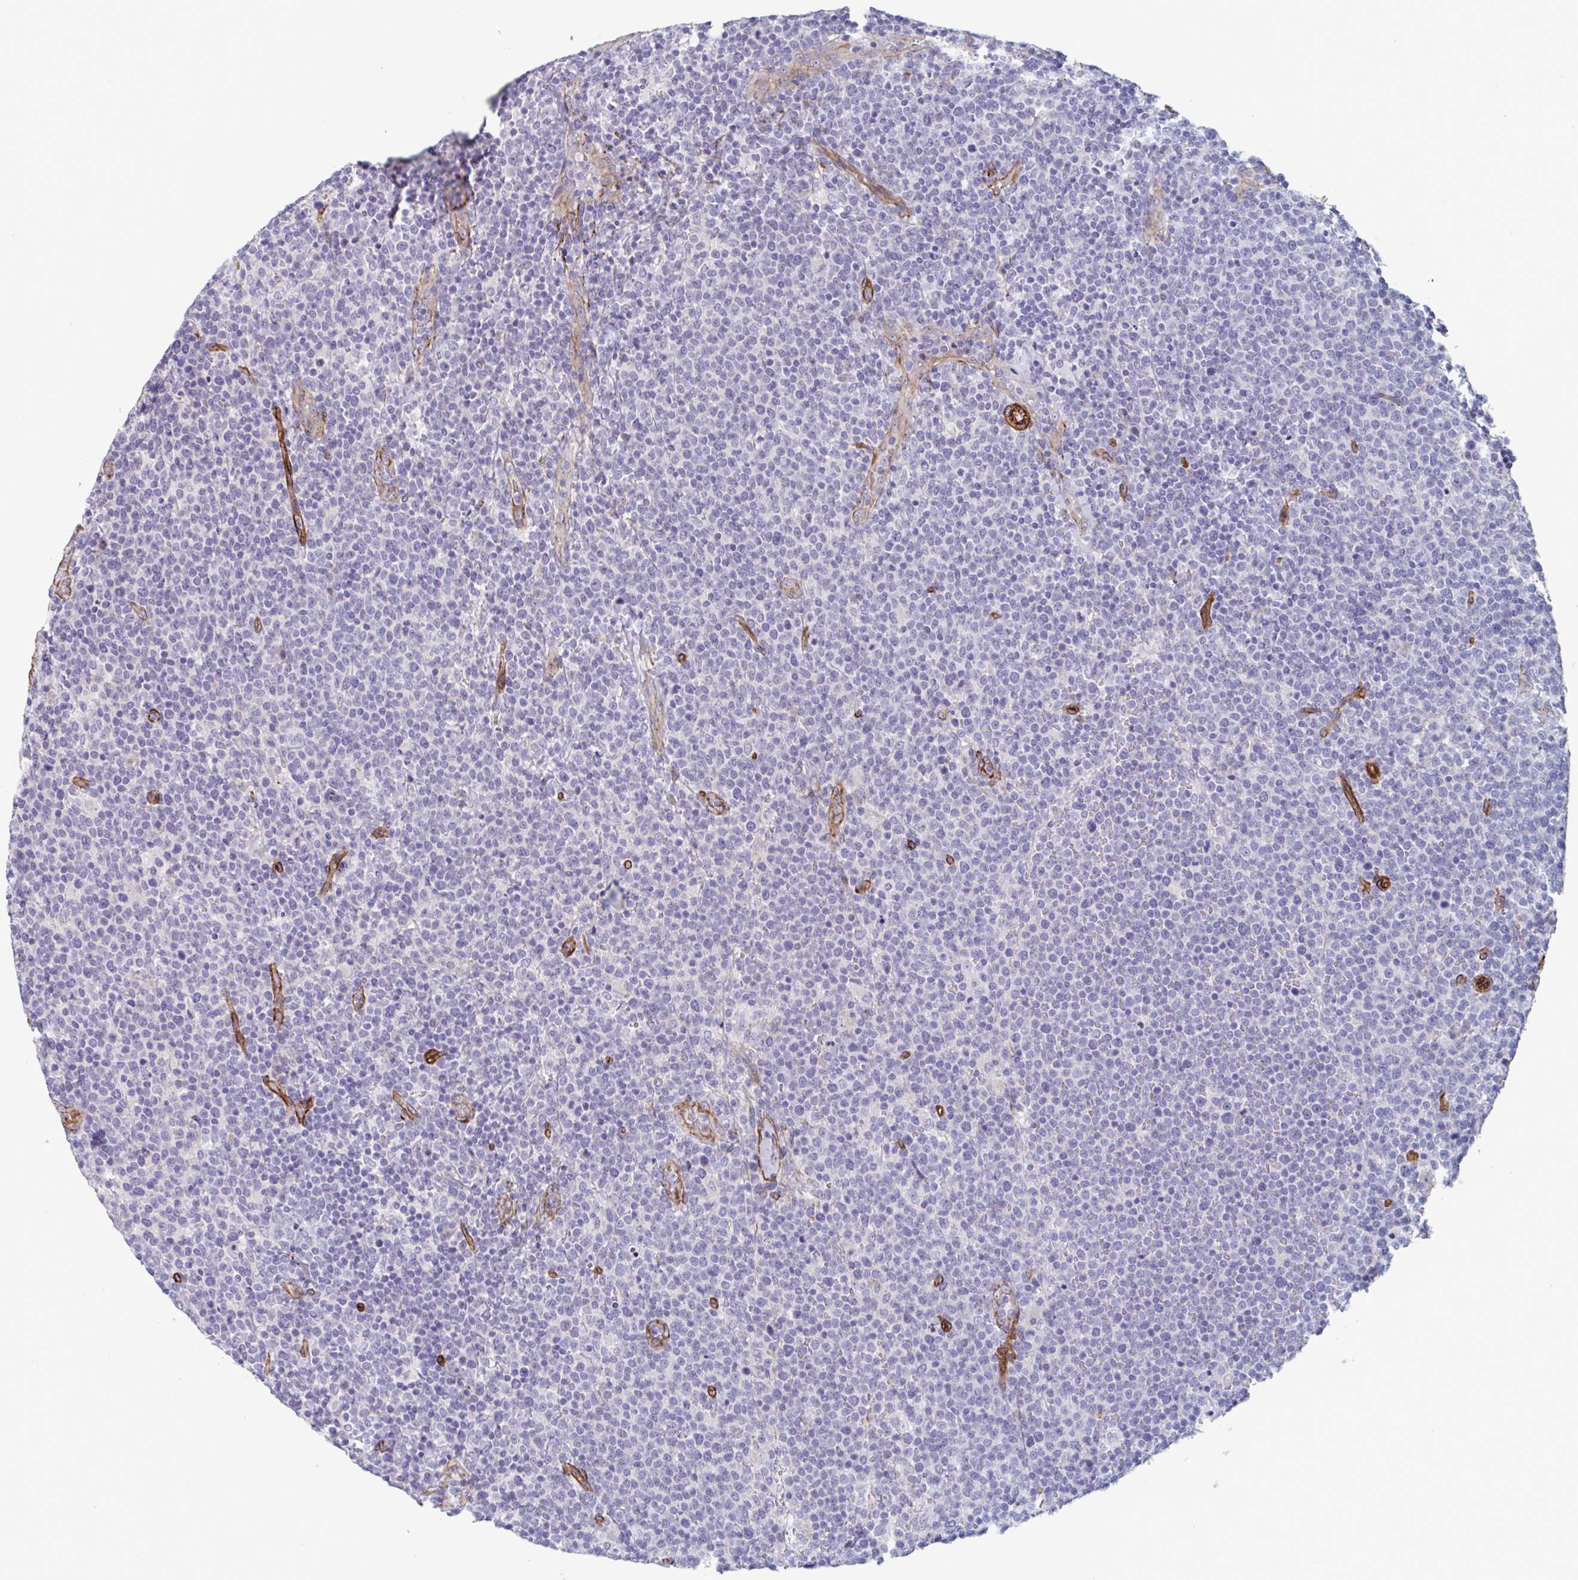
{"staining": {"intensity": "negative", "quantity": "none", "location": "none"}, "tissue": "lymphoma", "cell_type": "Tumor cells", "image_type": "cancer", "snomed": [{"axis": "morphology", "description": "Malignant lymphoma, non-Hodgkin's type, High grade"}, {"axis": "topography", "description": "Lymph node"}], "caption": "A high-resolution photomicrograph shows immunohistochemistry (IHC) staining of lymphoma, which displays no significant positivity in tumor cells.", "gene": "CITED4", "patient": {"sex": "male", "age": 61}}